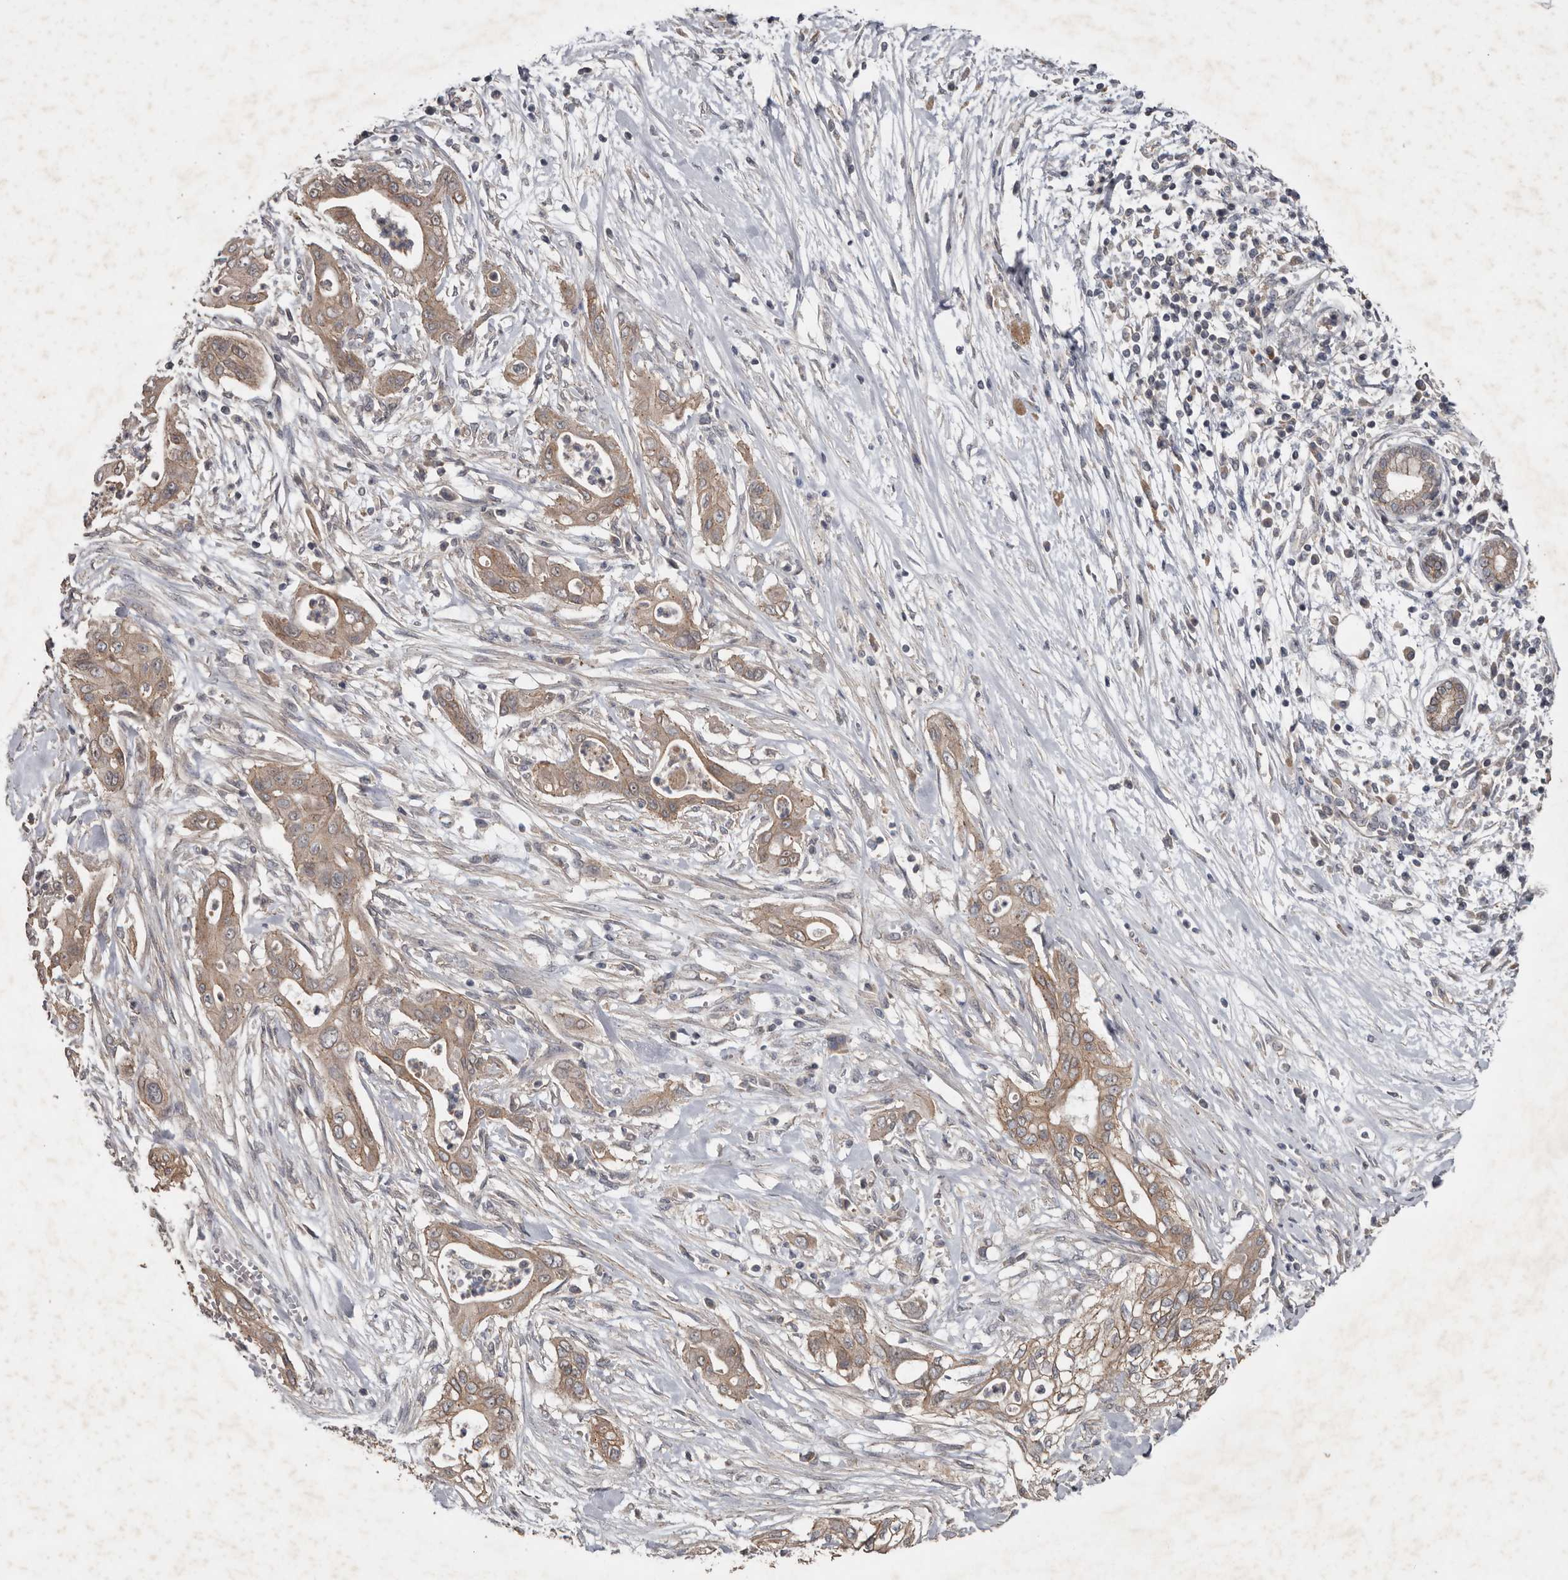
{"staining": {"intensity": "weak", "quantity": ">75%", "location": "cytoplasmic/membranous"}, "tissue": "pancreatic cancer", "cell_type": "Tumor cells", "image_type": "cancer", "snomed": [{"axis": "morphology", "description": "Adenocarcinoma, NOS"}, {"axis": "topography", "description": "Pancreas"}], "caption": "This is an image of IHC staining of pancreatic cancer, which shows weak staining in the cytoplasmic/membranous of tumor cells.", "gene": "HYAL4", "patient": {"sex": "male", "age": 58}}